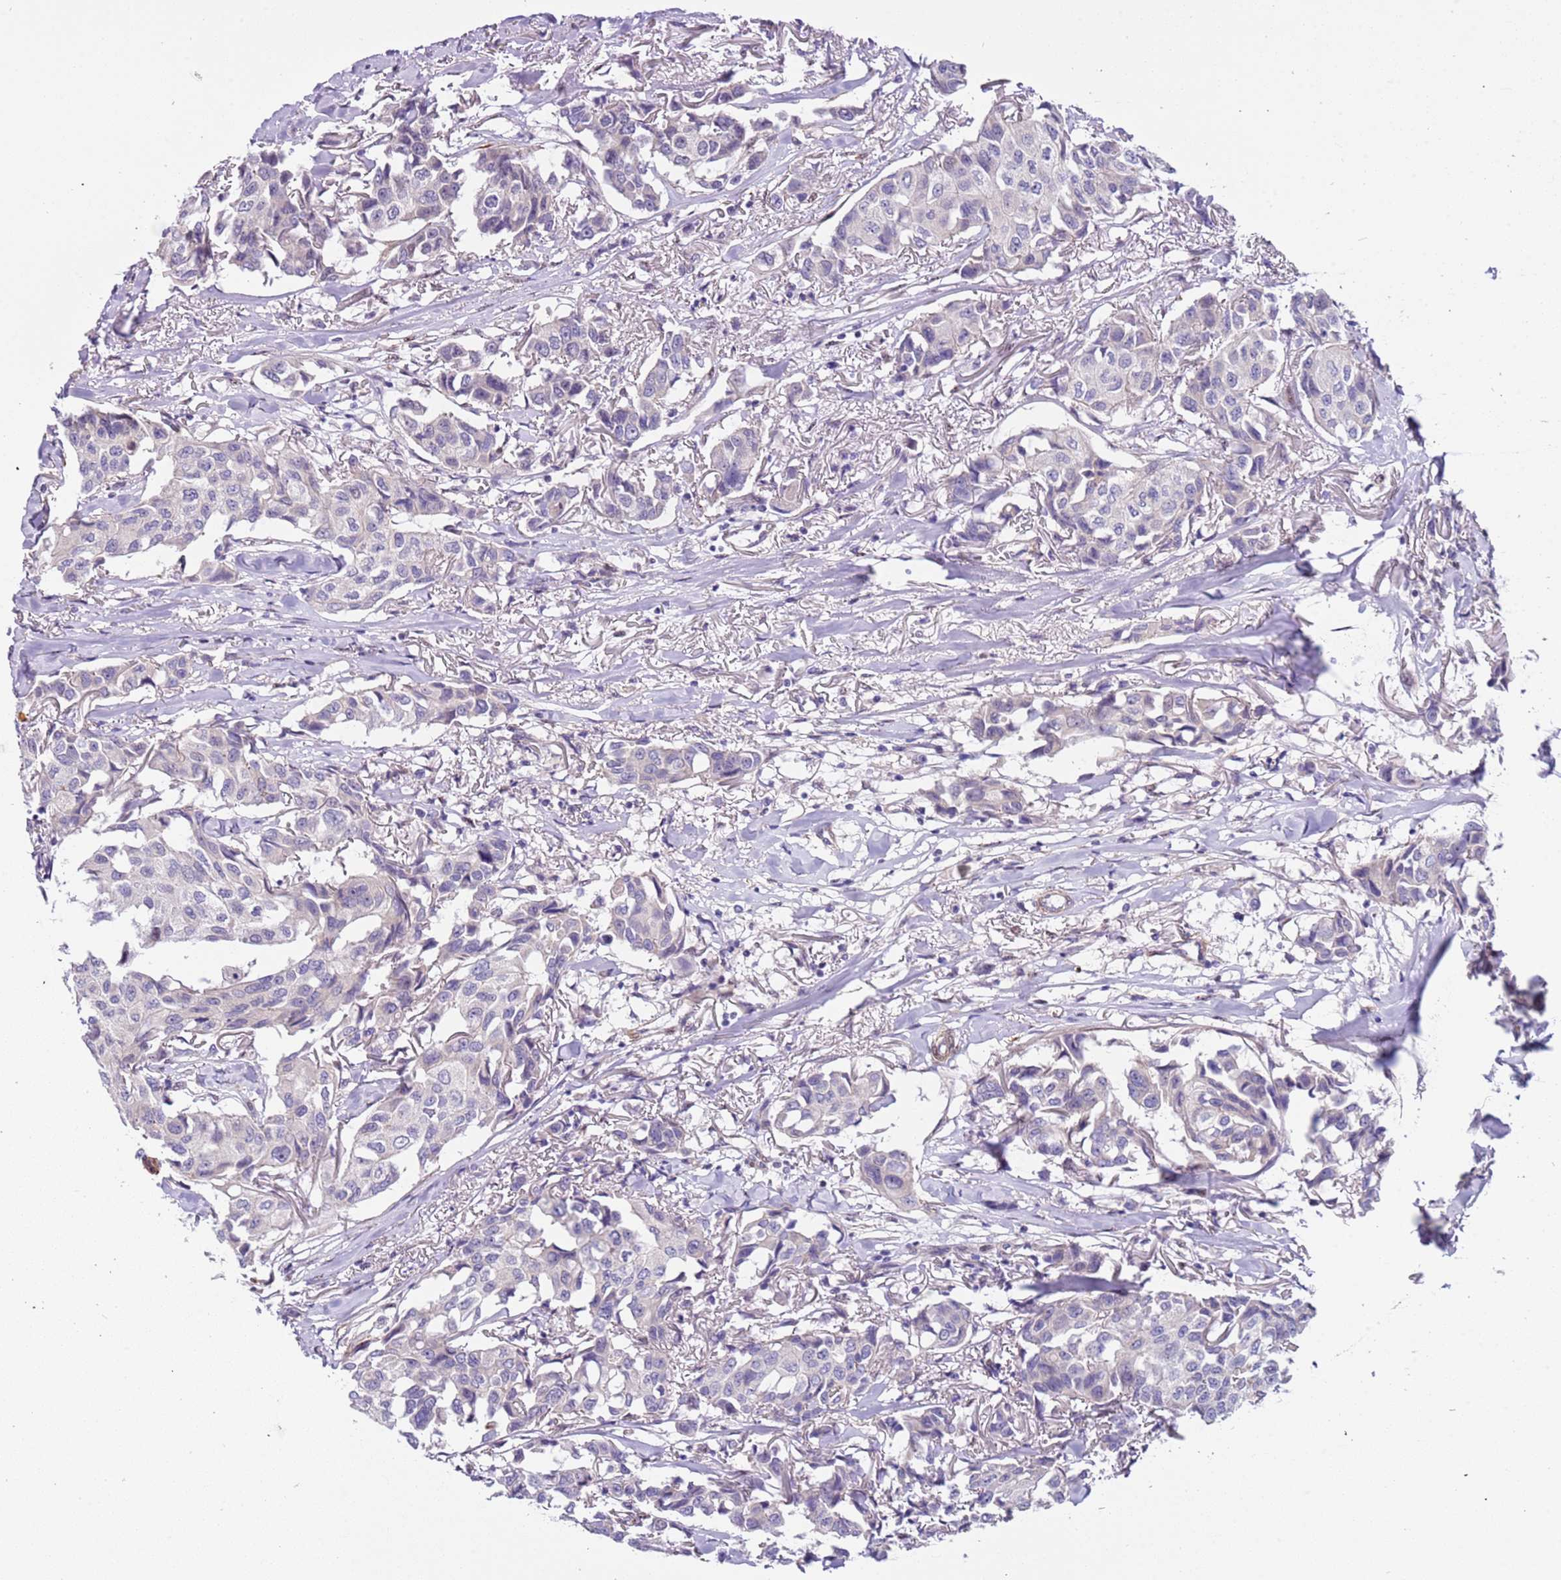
{"staining": {"intensity": "negative", "quantity": "none", "location": "none"}, "tissue": "breast cancer", "cell_type": "Tumor cells", "image_type": "cancer", "snomed": [{"axis": "morphology", "description": "Duct carcinoma"}, {"axis": "topography", "description": "Breast"}], "caption": "An image of breast cancer (intraductal carcinoma) stained for a protein reveals no brown staining in tumor cells. Brightfield microscopy of IHC stained with DAB (3,3'-diaminobenzidine) (brown) and hematoxylin (blue), captured at high magnification.", "gene": "PLEKHH1", "patient": {"sex": "female", "age": 80}}